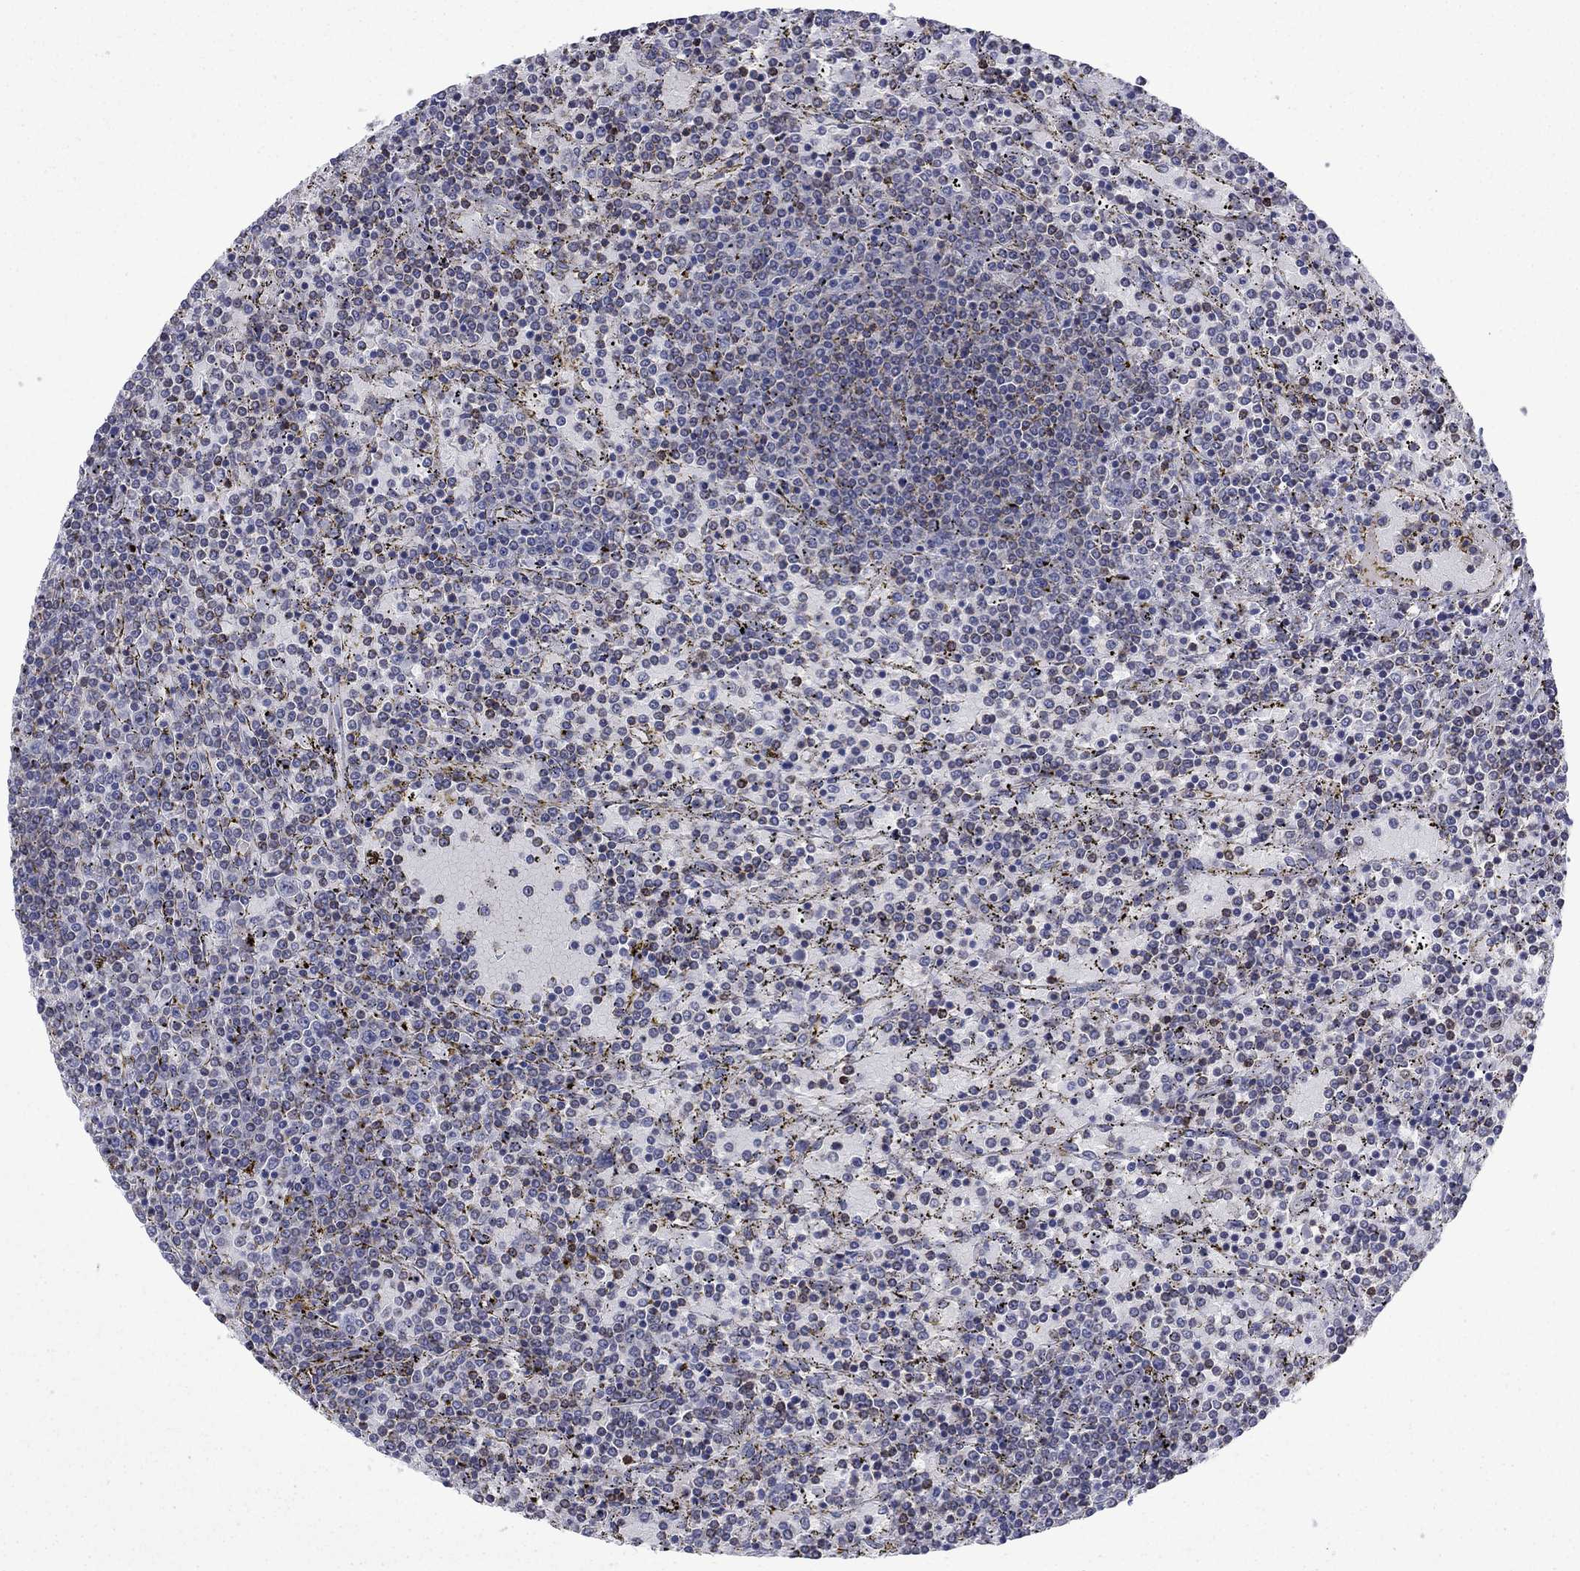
{"staining": {"intensity": "negative", "quantity": "none", "location": "none"}, "tissue": "lymphoma", "cell_type": "Tumor cells", "image_type": "cancer", "snomed": [{"axis": "morphology", "description": "Malignant lymphoma, non-Hodgkin's type, Low grade"}, {"axis": "topography", "description": "Spleen"}], "caption": "IHC of human lymphoma reveals no positivity in tumor cells.", "gene": "GRHPR", "patient": {"sex": "female", "age": 77}}